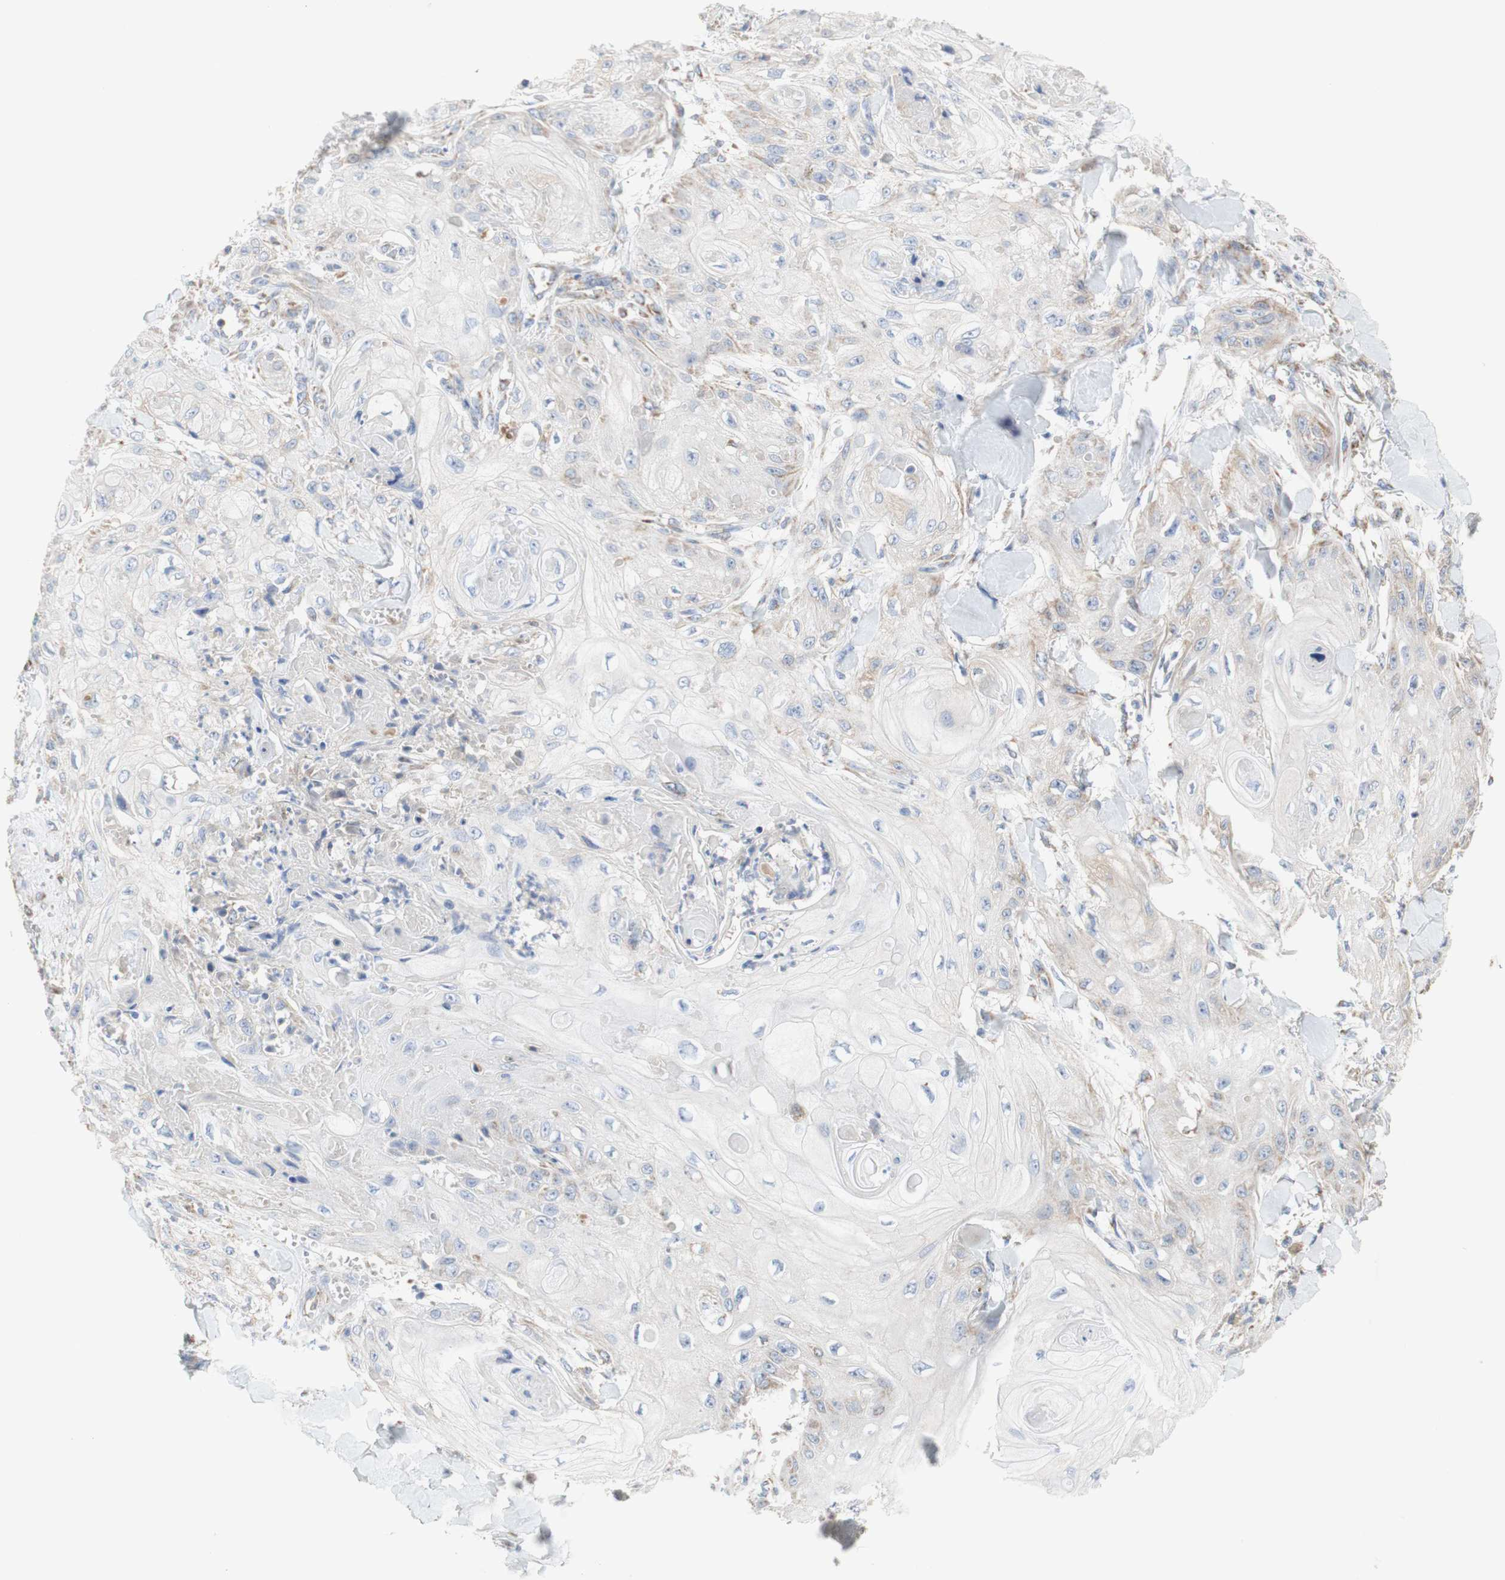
{"staining": {"intensity": "weak", "quantity": "<25%", "location": "cytoplasmic/membranous"}, "tissue": "skin cancer", "cell_type": "Tumor cells", "image_type": "cancer", "snomed": [{"axis": "morphology", "description": "Squamous cell carcinoma, NOS"}, {"axis": "topography", "description": "Skin"}], "caption": "High magnification brightfield microscopy of skin cancer (squamous cell carcinoma) stained with DAB (3,3'-diaminobenzidine) (brown) and counterstained with hematoxylin (blue): tumor cells show no significant staining. (DAB (3,3'-diaminobenzidine) immunohistochemistry (IHC) visualized using brightfield microscopy, high magnification).", "gene": "SDHB", "patient": {"sex": "male", "age": 74}}